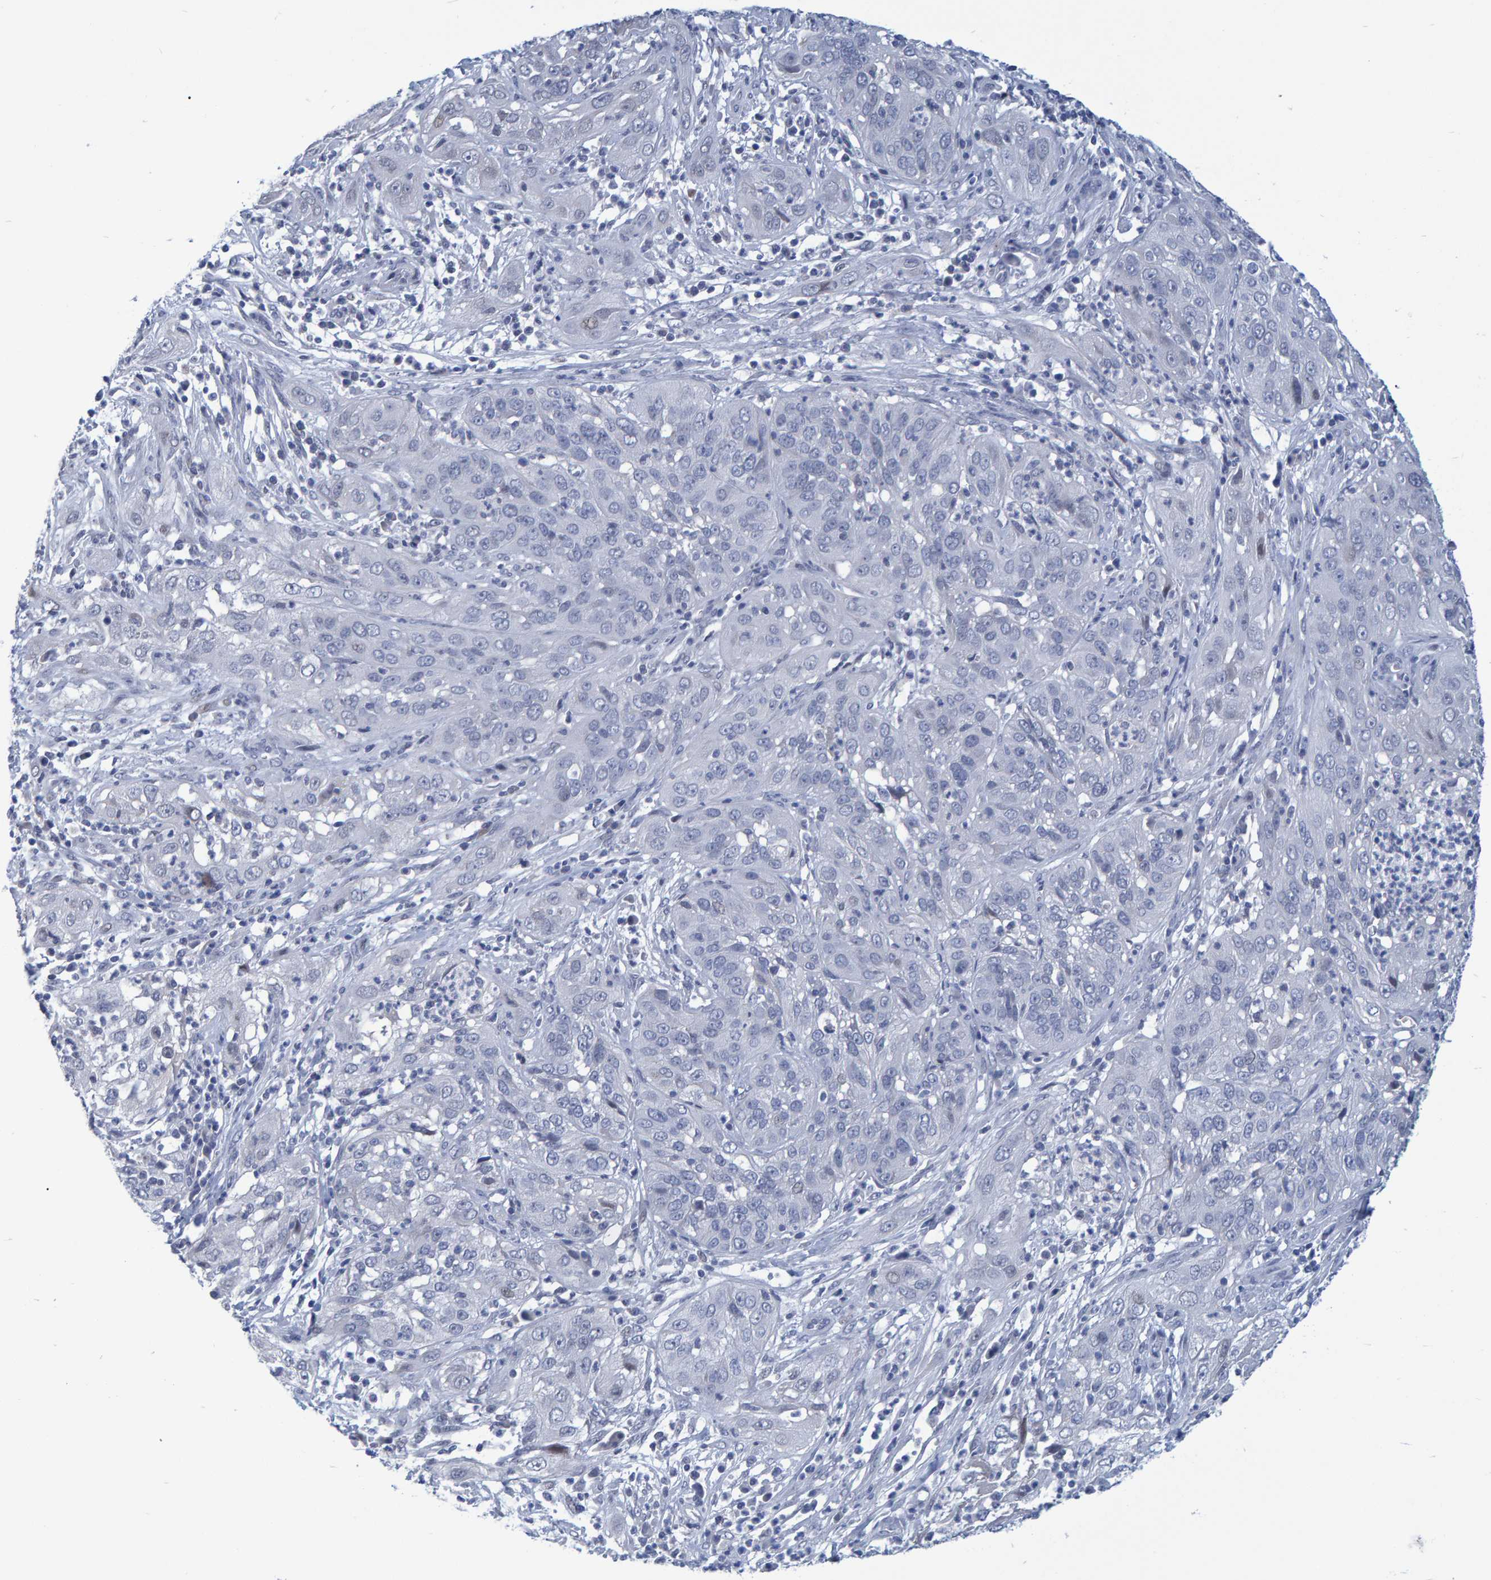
{"staining": {"intensity": "negative", "quantity": "none", "location": "none"}, "tissue": "cervical cancer", "cell_type": "Tumor cells", "image_type": "cancer", "snomed": [{"axis": "morphology", "description": "Squamous cell carcinoma, NOS"}, {"axis": "topography", "description": "Cervix"}], "caption": "Immunohistochemistry (IHC) of human cervical cancer (squamous cell carcinoma) exhibits no staining in tumor cells.", "gene": "PROCA1", "patient": {"sex": "female", "age": 32}}